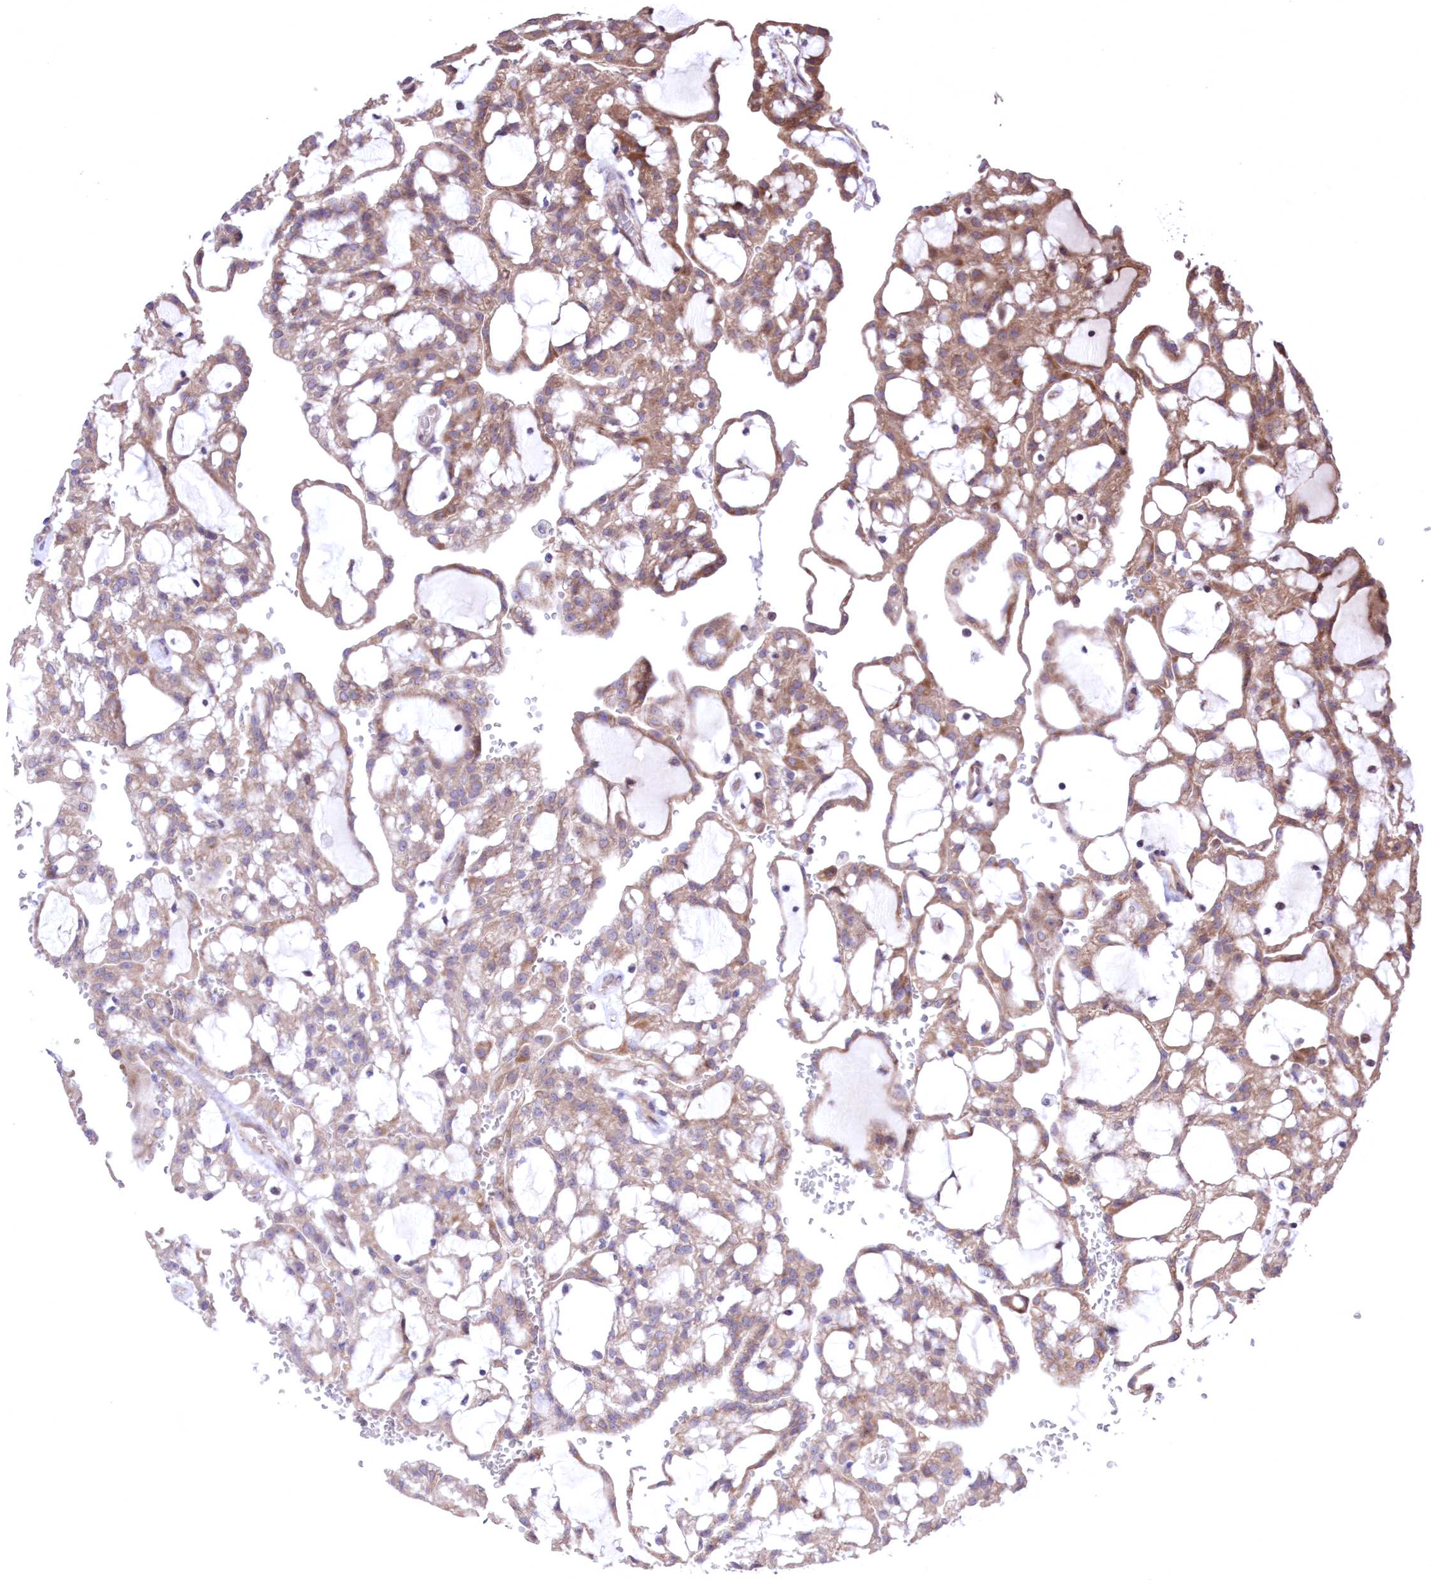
{"staining": {"intensity": "moderate", "quantity": ">75%", "location": "cytoplasmic/membranous"}, "tissue": "renal cancer", "cell_type": "Tumor cells", "image_type": "cancer", "snomed": [{"axis": "morphology", "description": "Adenocarcinoma, NOS"}, {"axis": "topography", "description": "Kidney"}], "caption": "Renal cancer tissue exhibits moderate cytoplasmic/membranous expression in about >75% of tumor cells", "gene": "MTRF1L", "patient": {"sex": "male", "age": 63}}